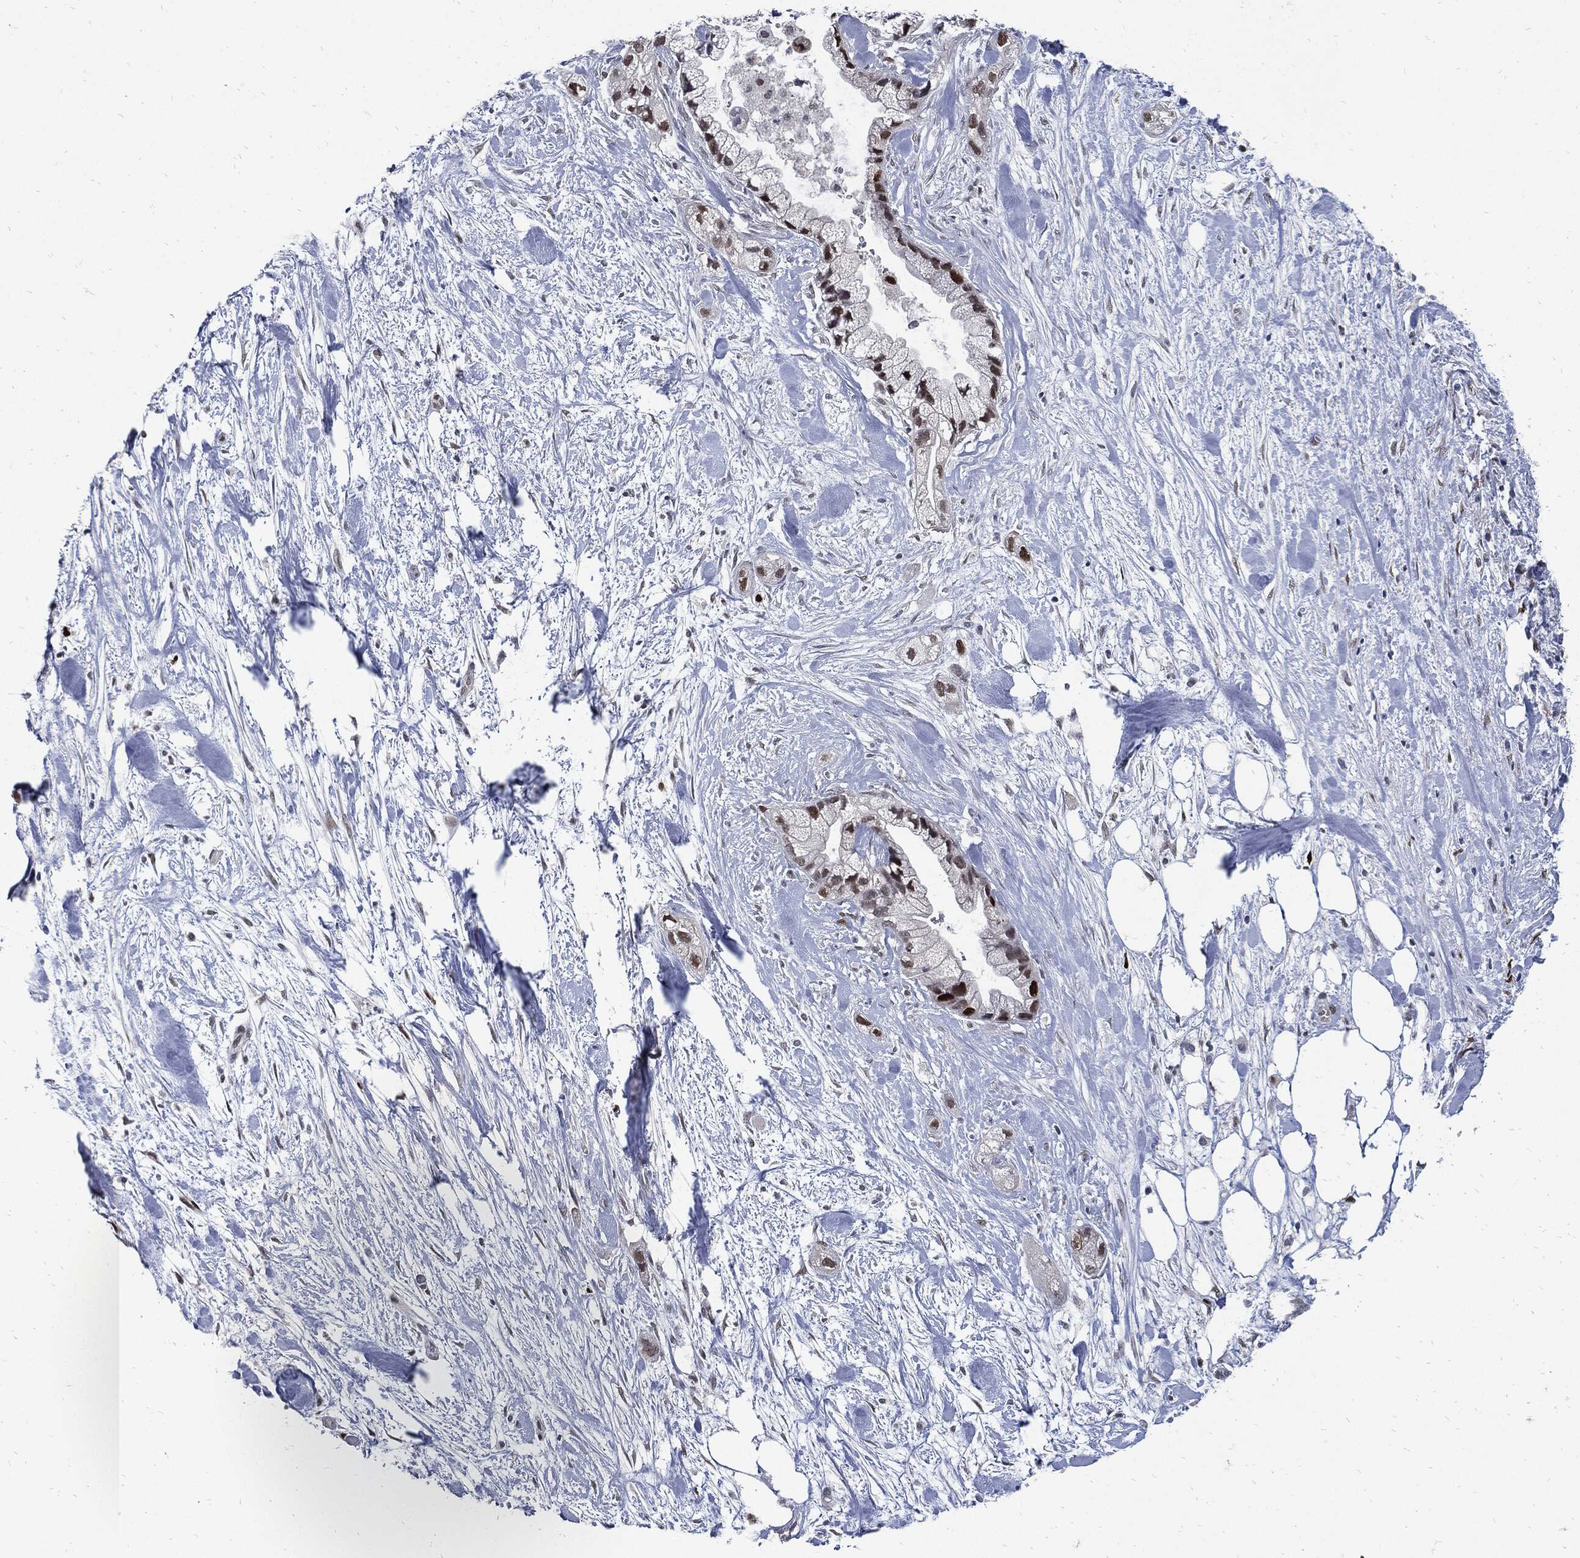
{"staining": {"intensity": "strong", "quantity": "<25%", "location": "nuclear"}, "tissue": "pancreatic cancer", "cell_type": "Tumor cells", "image_type": "cancer", "snomed": [{"axis": "morphology", "description": "Adenocarcinoma, NOS"}, {"axis": "topography", "description": "Pancreas"}], "caption": "Protein staining by immunohistochemistry (IHC) displays strong nuclear expression in about <25% of tumor cells in pancreatic cancer.", "gene": "NBN", "patient": {"sex": "male", "age": 44}}